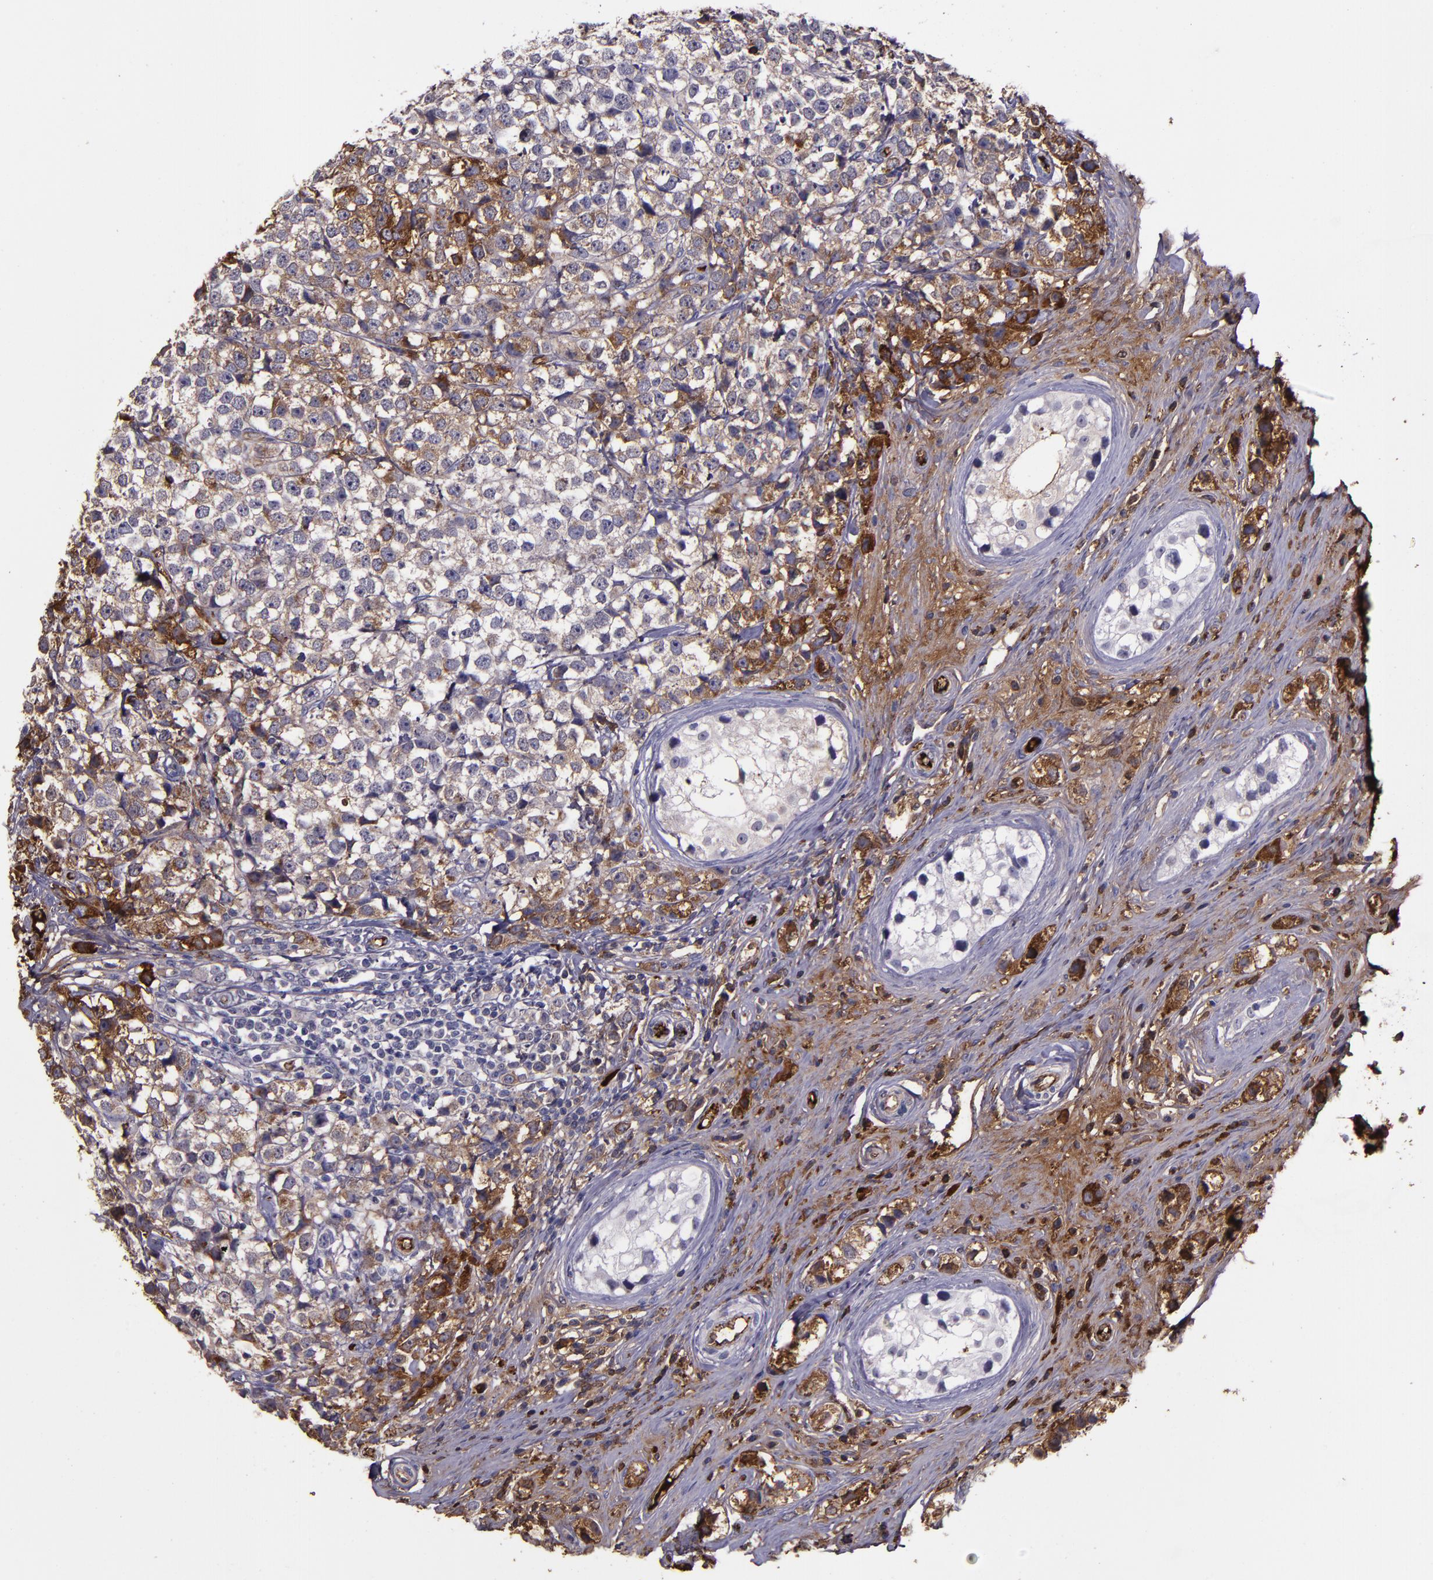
{"staining": {"intensity": "moderate", "quantity": ">75%", "location": "cytoplasmic/membranous"}, "tissue": "testis cancer", "cell_type": "Tumor cells", "image_type": "cancer", "snomed": [{"axis": "morphology", "description": "Seminoma, NOS"}, {"axis": "topography", "description": "Testis"}], "caption": "DAB immunohistochemical staining of human seminoma (testis) displays moderate cytoplasmic/membranous protein positivity in about >75% of tumor cells.", "gene": "A2M", "patient": {"sex": "male", "age": 25}}